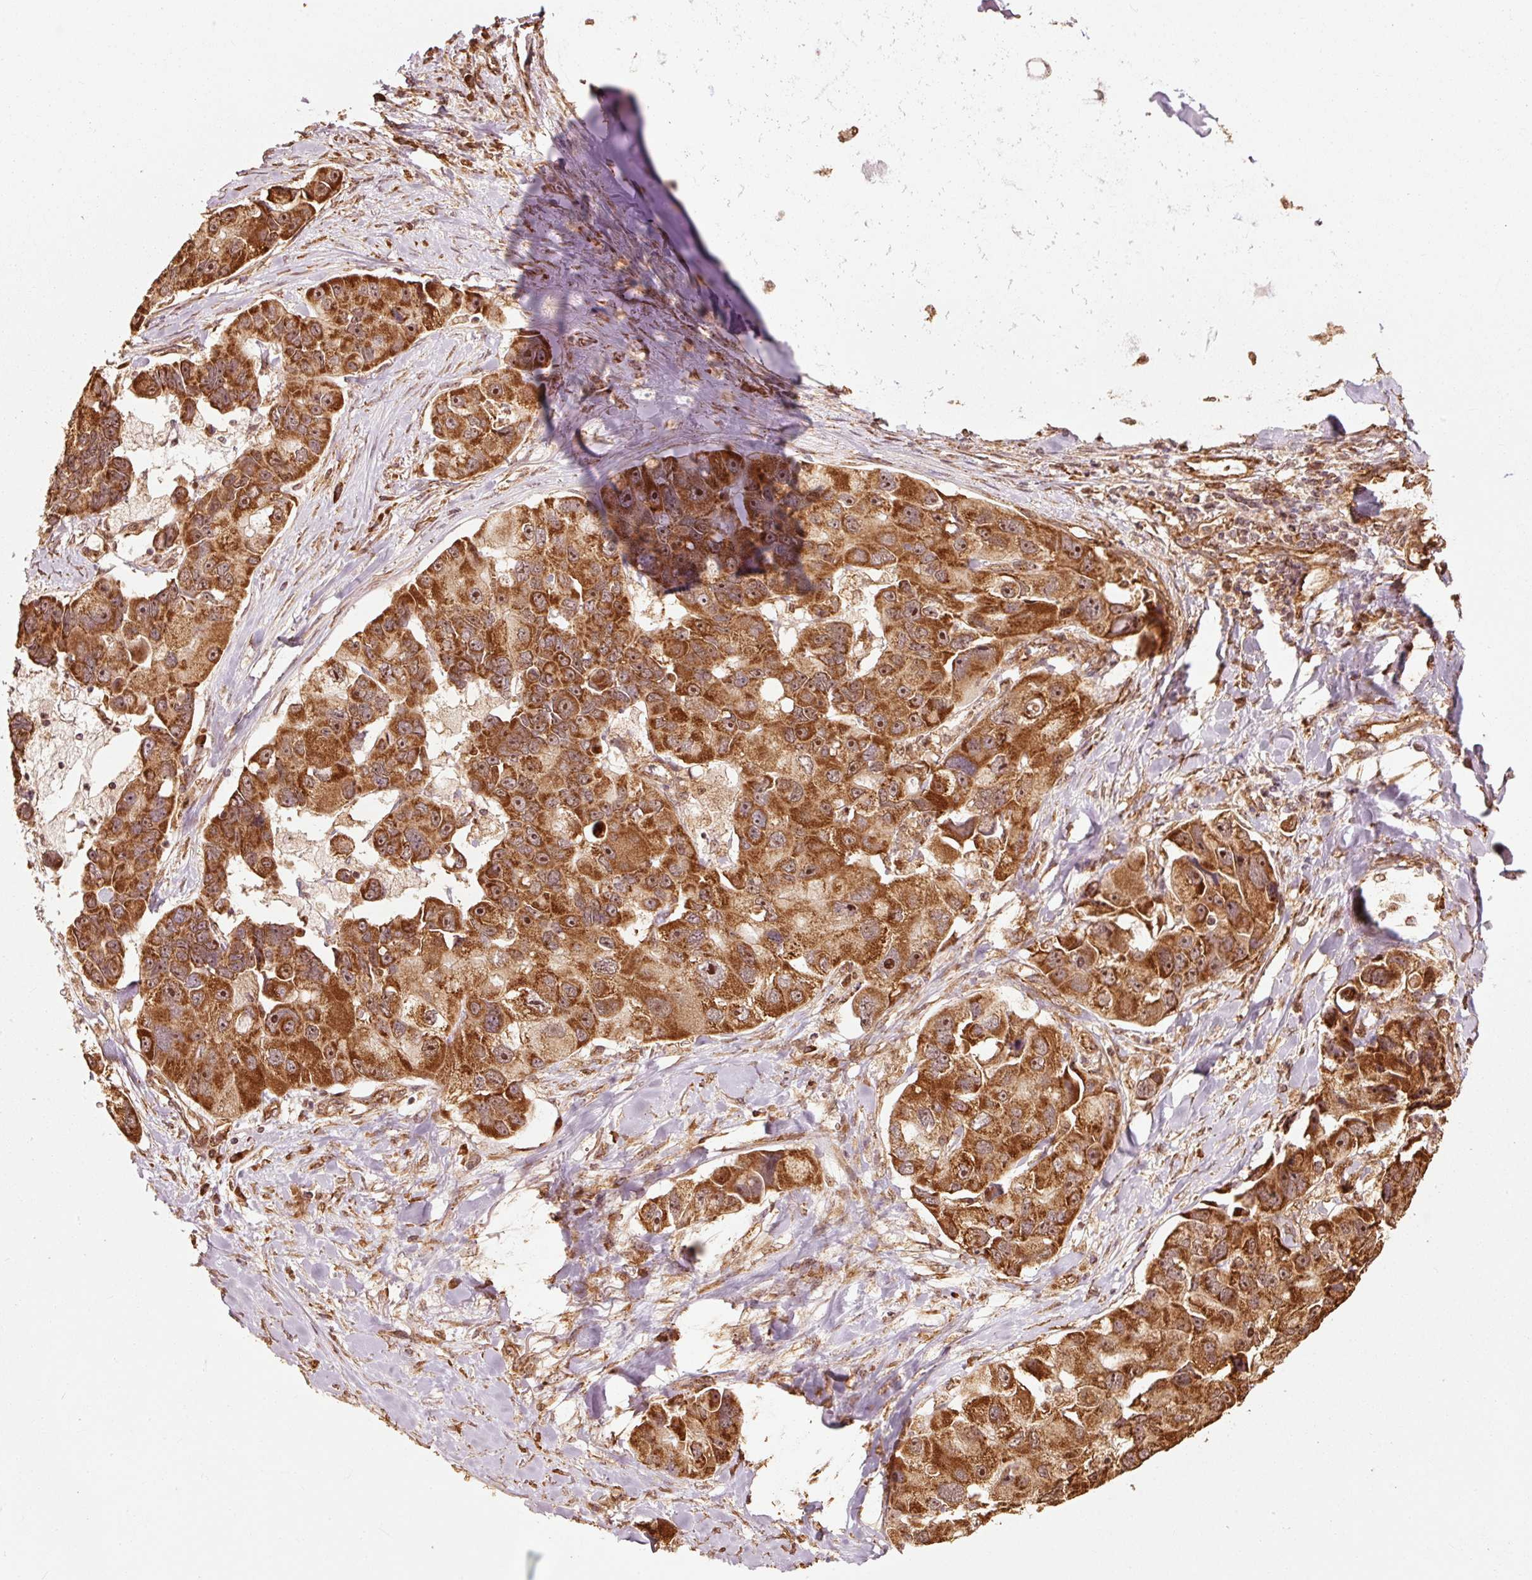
{"staining": {"intensity": "strong", "quantity": ">75%", "location": "cytoplasmic/membranous"}, "tissue": "lung cancer", "cell_type": "Tumor cells", "image_type": "cancer", "snomed": [{"axis": "morphology", "description": "Adenocarcinoma, NOS"}, {"axis": "topography", "description": "Lung"}], "caption": "Strong cytoplasmic/membranous protein expression is seen in about >75% of tumor cells in adenocarcinoma (lung). (IHC, brightfield microscopy, high magnification).", "gene": "MRPL16", "patient": {"sex": "female", "age": 54}}